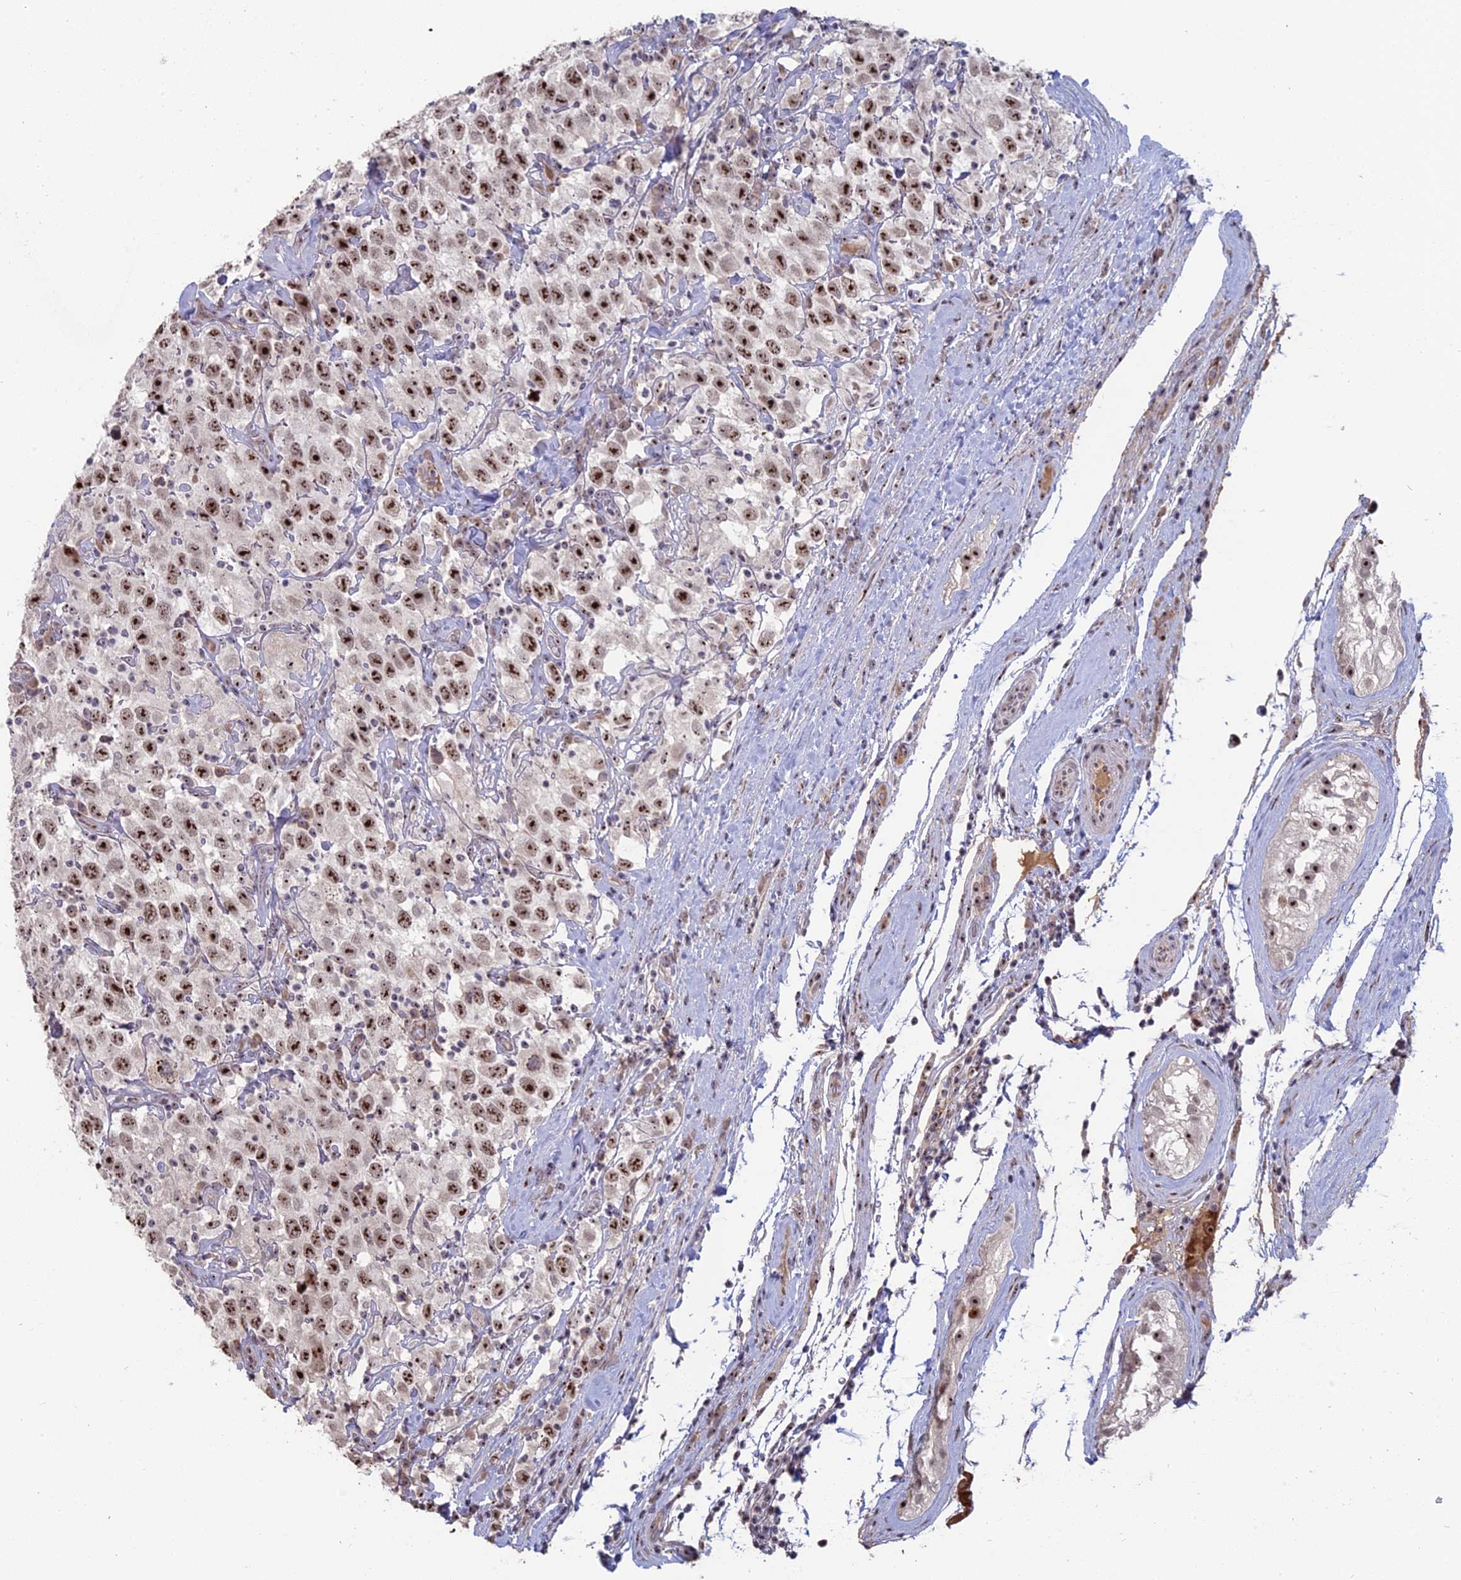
{"staining": {"intensity": "strong", "quantity": ">75%", "location": "nuclear"}, "tissue": "testis cancer", "cell_type": "Tumor cells", "image_type": "cancer", "snomed": [{"axis": "morphology", "description": "Seminoma, NOS"}, {"axis": "topography", "description": "Testis"}], "caption": "An image showing strong nuclear expression in approximately >75% of tumor cells in testis cancer, as visualized by brown immunohistochemical staining.", "gene": "FAM131A", "patient": {"sex": "male", "age": 41}}